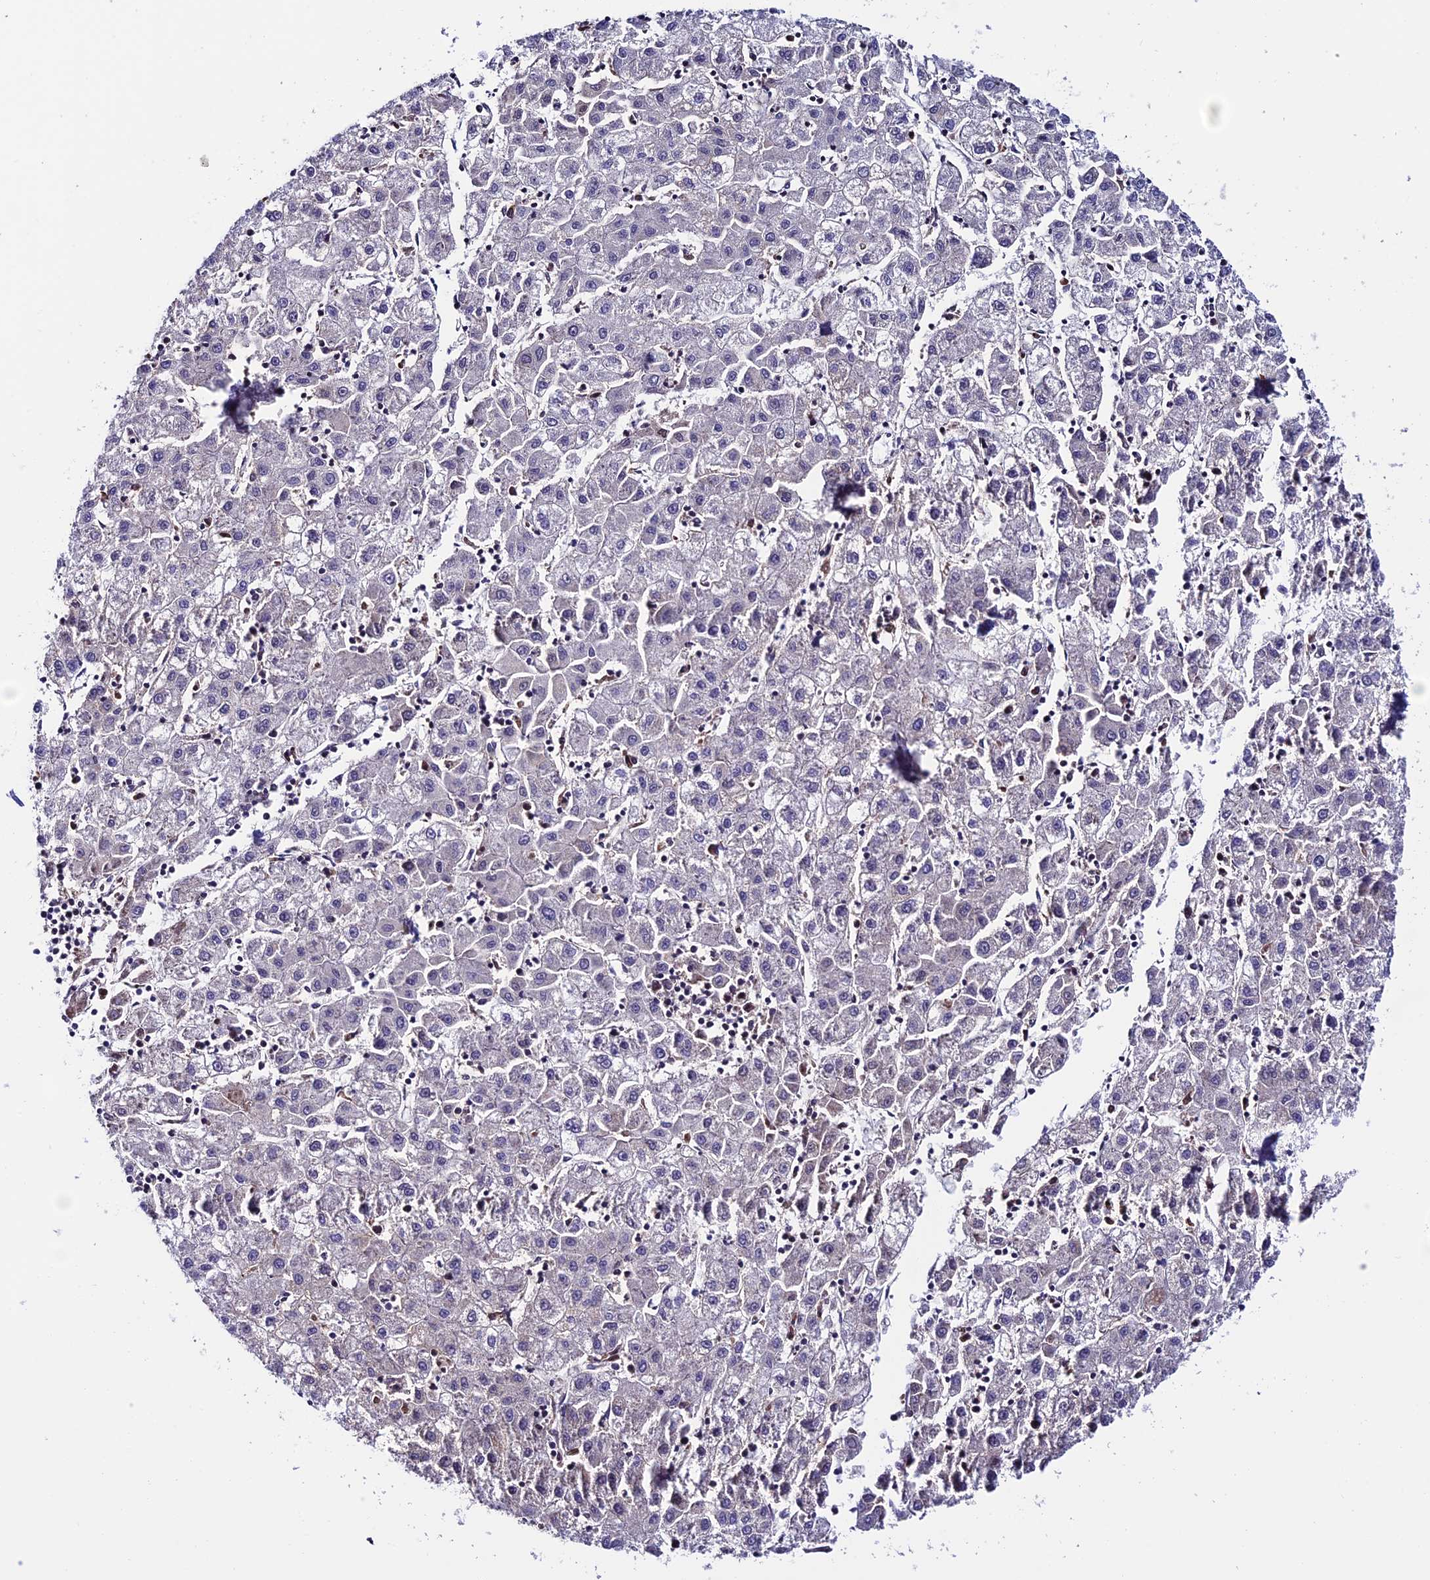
{"staining": {"intensity": "weak", "quantity": "<25%", "location": "cytoplasmic/membranous"}, "tissue": "liver cancer", "cell_type": "Tumor cells", "image_type": "cancer", "snomed": [{"axis": "morphology", "description": "Carcinoma, Hepatocellular, NOS"}, {"axis": "topography", "description": "Liver"}], "caption": "Immunohistochemical staining of liver hepatocellular carcinoma demonstrates no significant positivity in tumor cells.", "gene": "SLC10A1", "patient": {"sex": "male", "age": 72}}